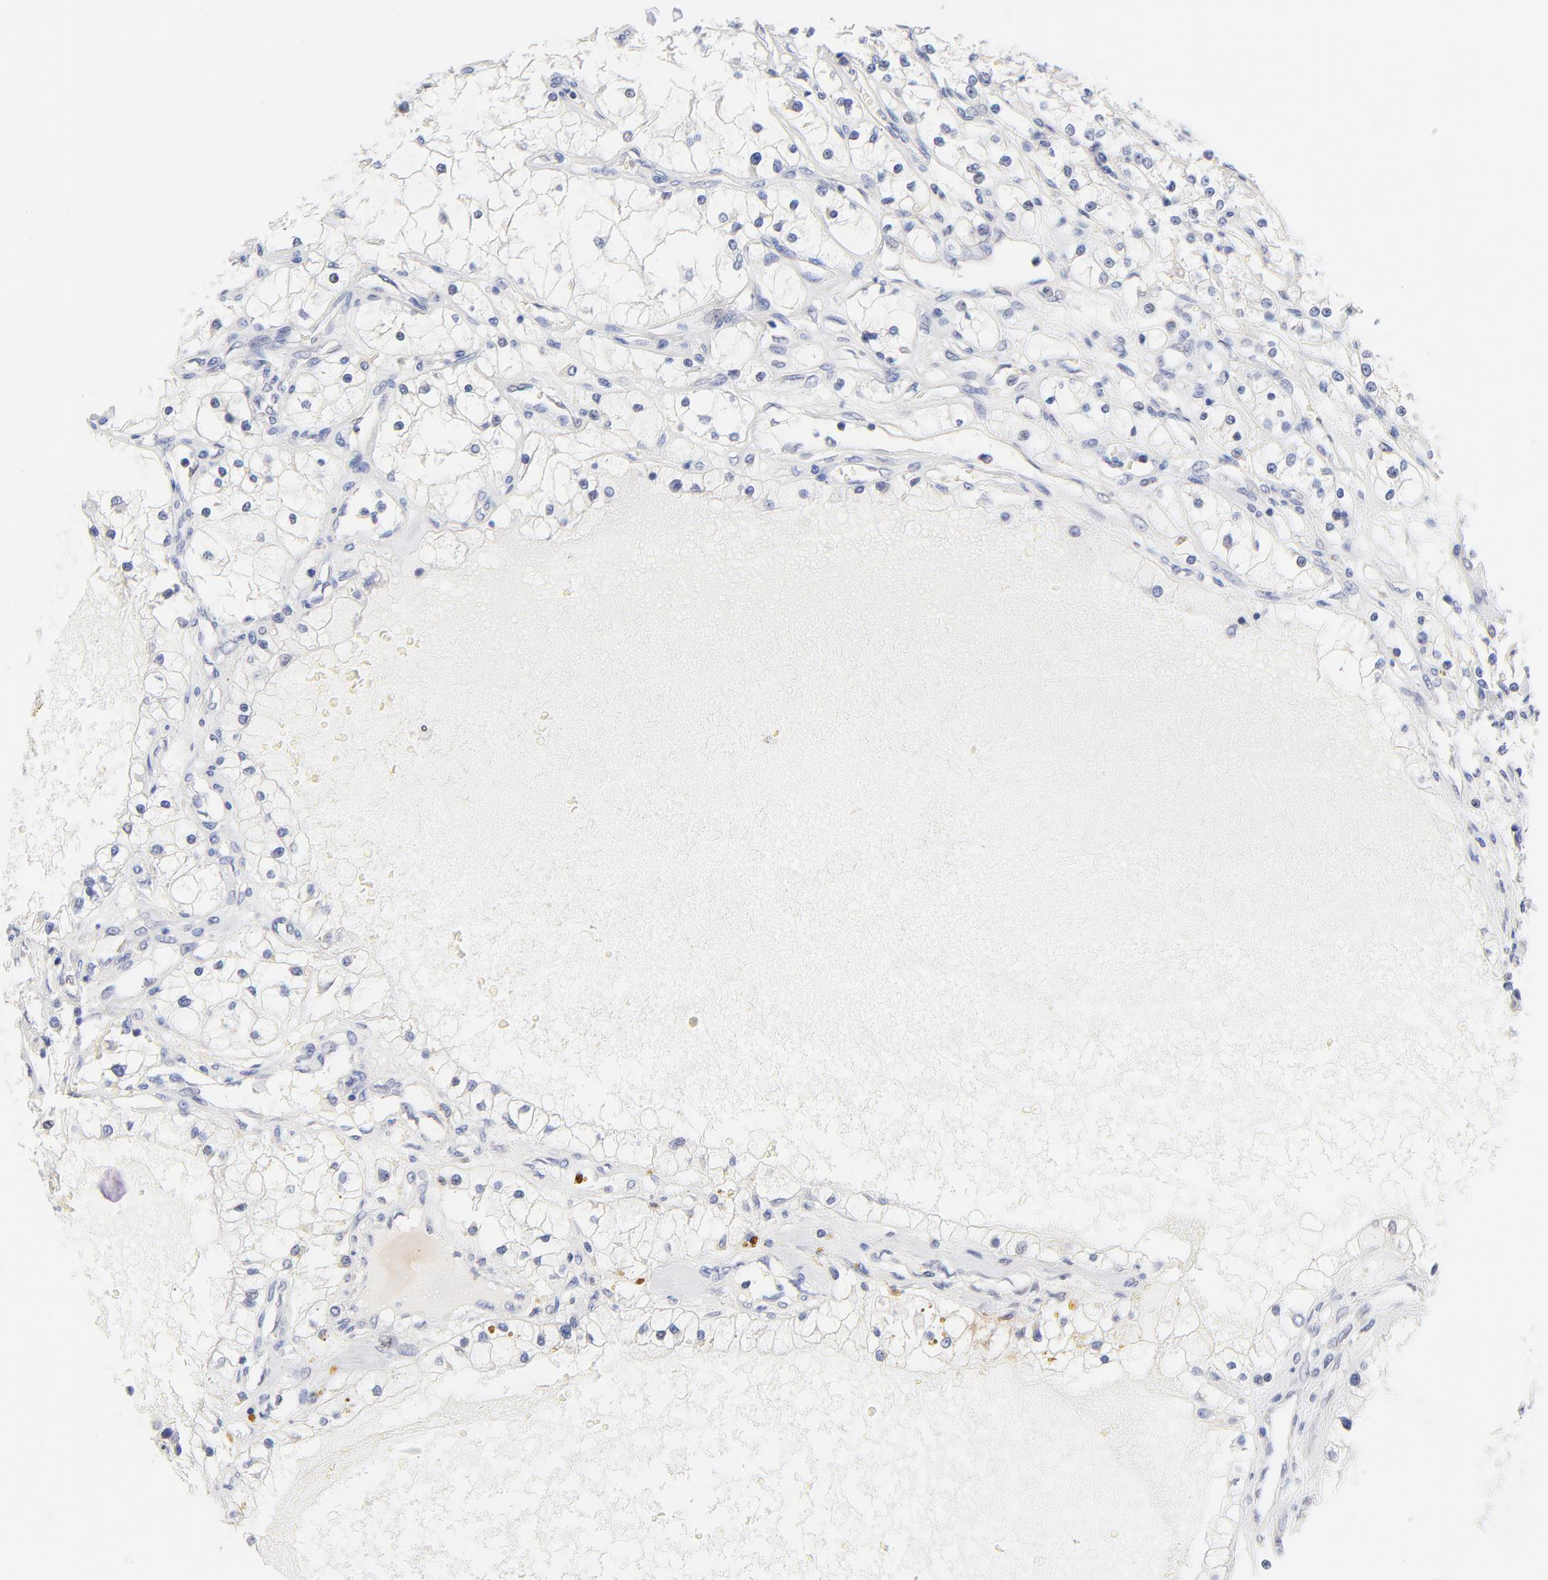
{"staining": {"intensity": "negative", "quantity": "none", "location": "none"}, "tissue": "renal cancer", "cell_type": "Tumor cells", "image_type": "cancer", "snomed": [{"axis": "morphology", "description": "Adenocarcinoma, NOS"}, {"axis": "topography", "description": "Kidney"}], "caption": "IHC photomicrograph of renal cancer (adenocarcinoma) stained for a protein (brown), which reveals no staining in tumor cells.", "gene": "TWNK", "patient": {"sex": "male", "age": 61}}